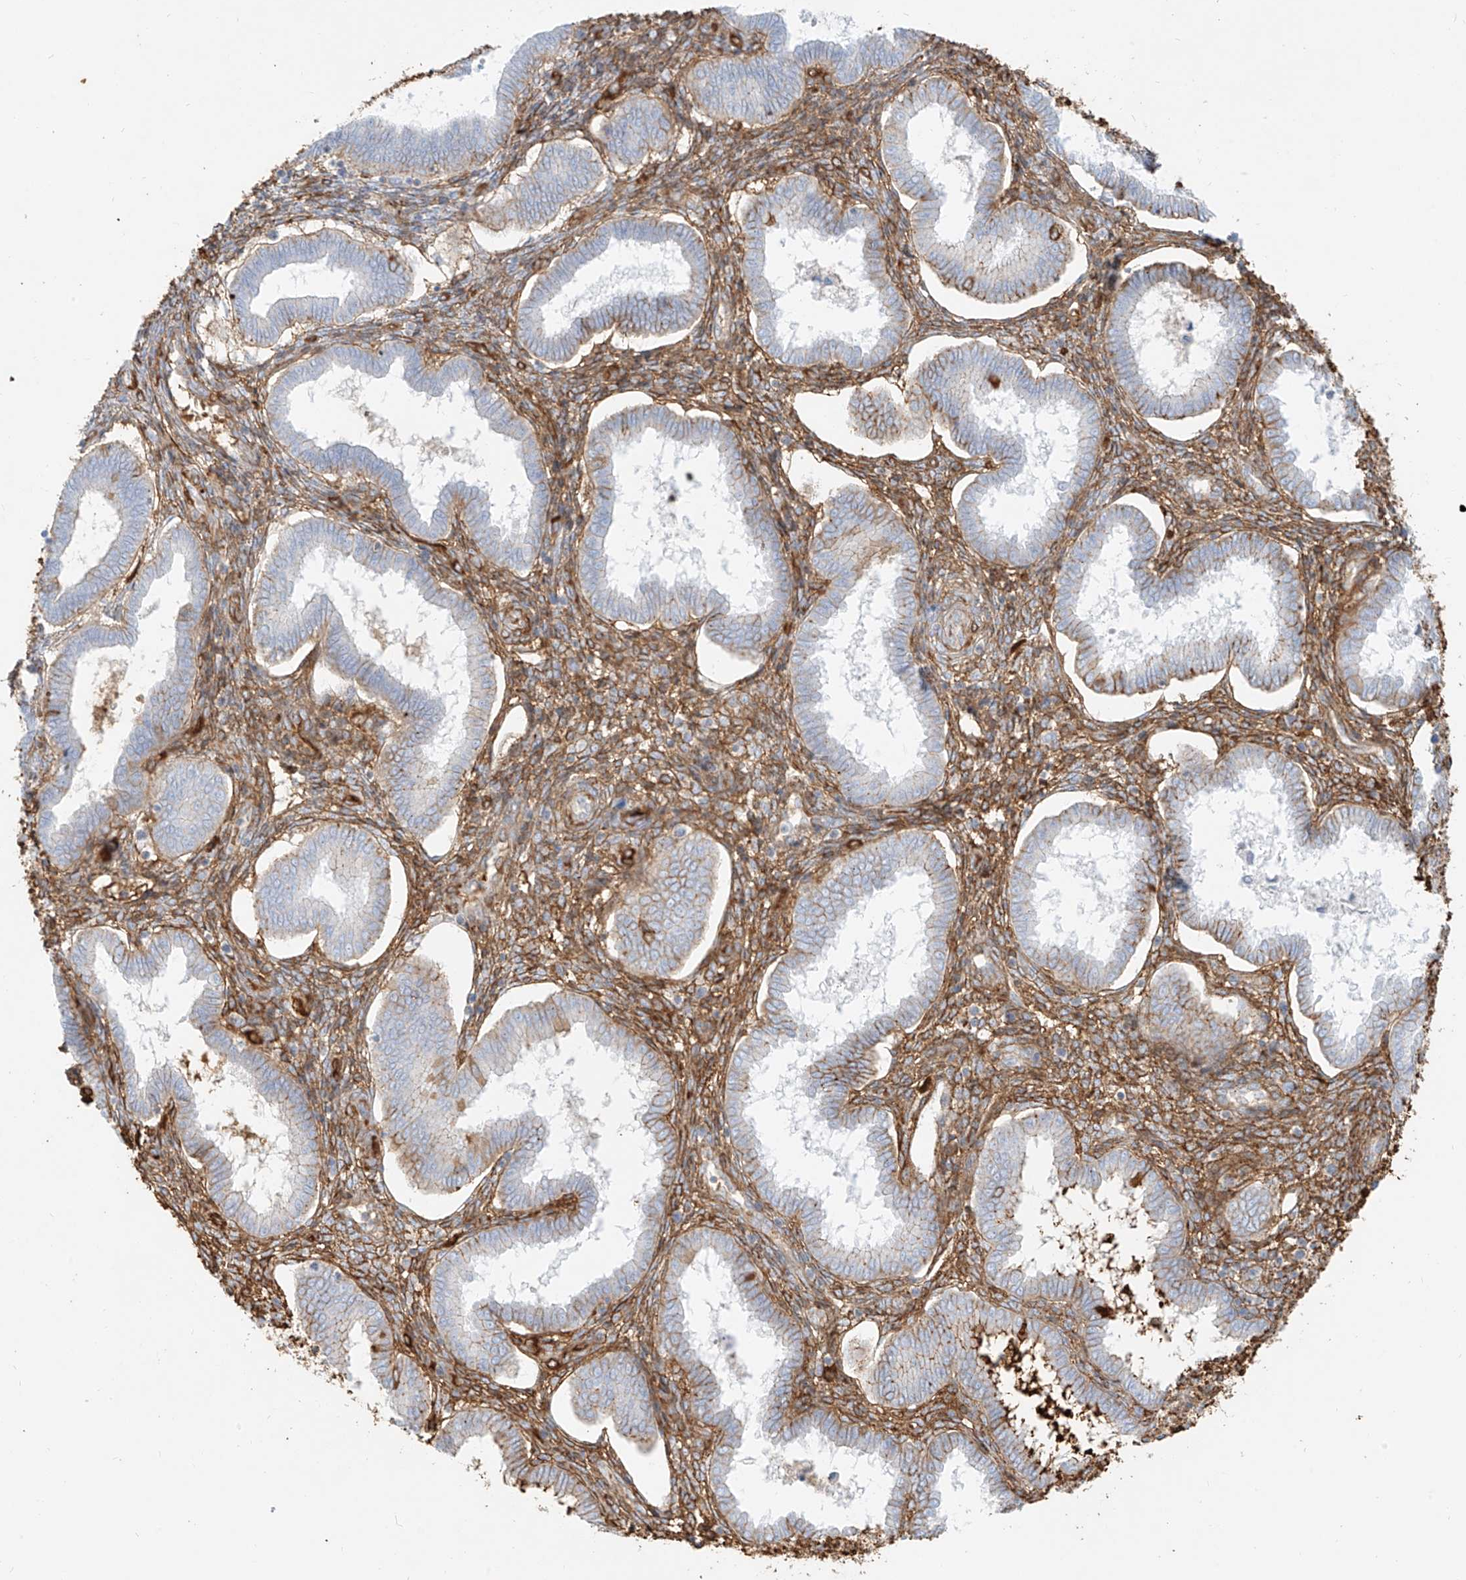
{"staining": {"intensity": "moderate", "quantity": "25%-75%", "location": "cytoplasmic/membranous"}, "tissue": "endometrium", "cell_type": "Cells in endometrial stroma", "image_type": "normal", "snomed": [{"axis": "morphology", "description": "Normal tissue, NOS"}, {"axis": "topography", "description": "Endometrium"}], "caption": "Human endometrium stained for a protein (brown) displays moderate cytoplasmic/membranous positive expression in about 25%-75% of cells in endometrial stroma.", "gene": "OCSTAMP", "patient": {"sex": "female", "age": 24}}